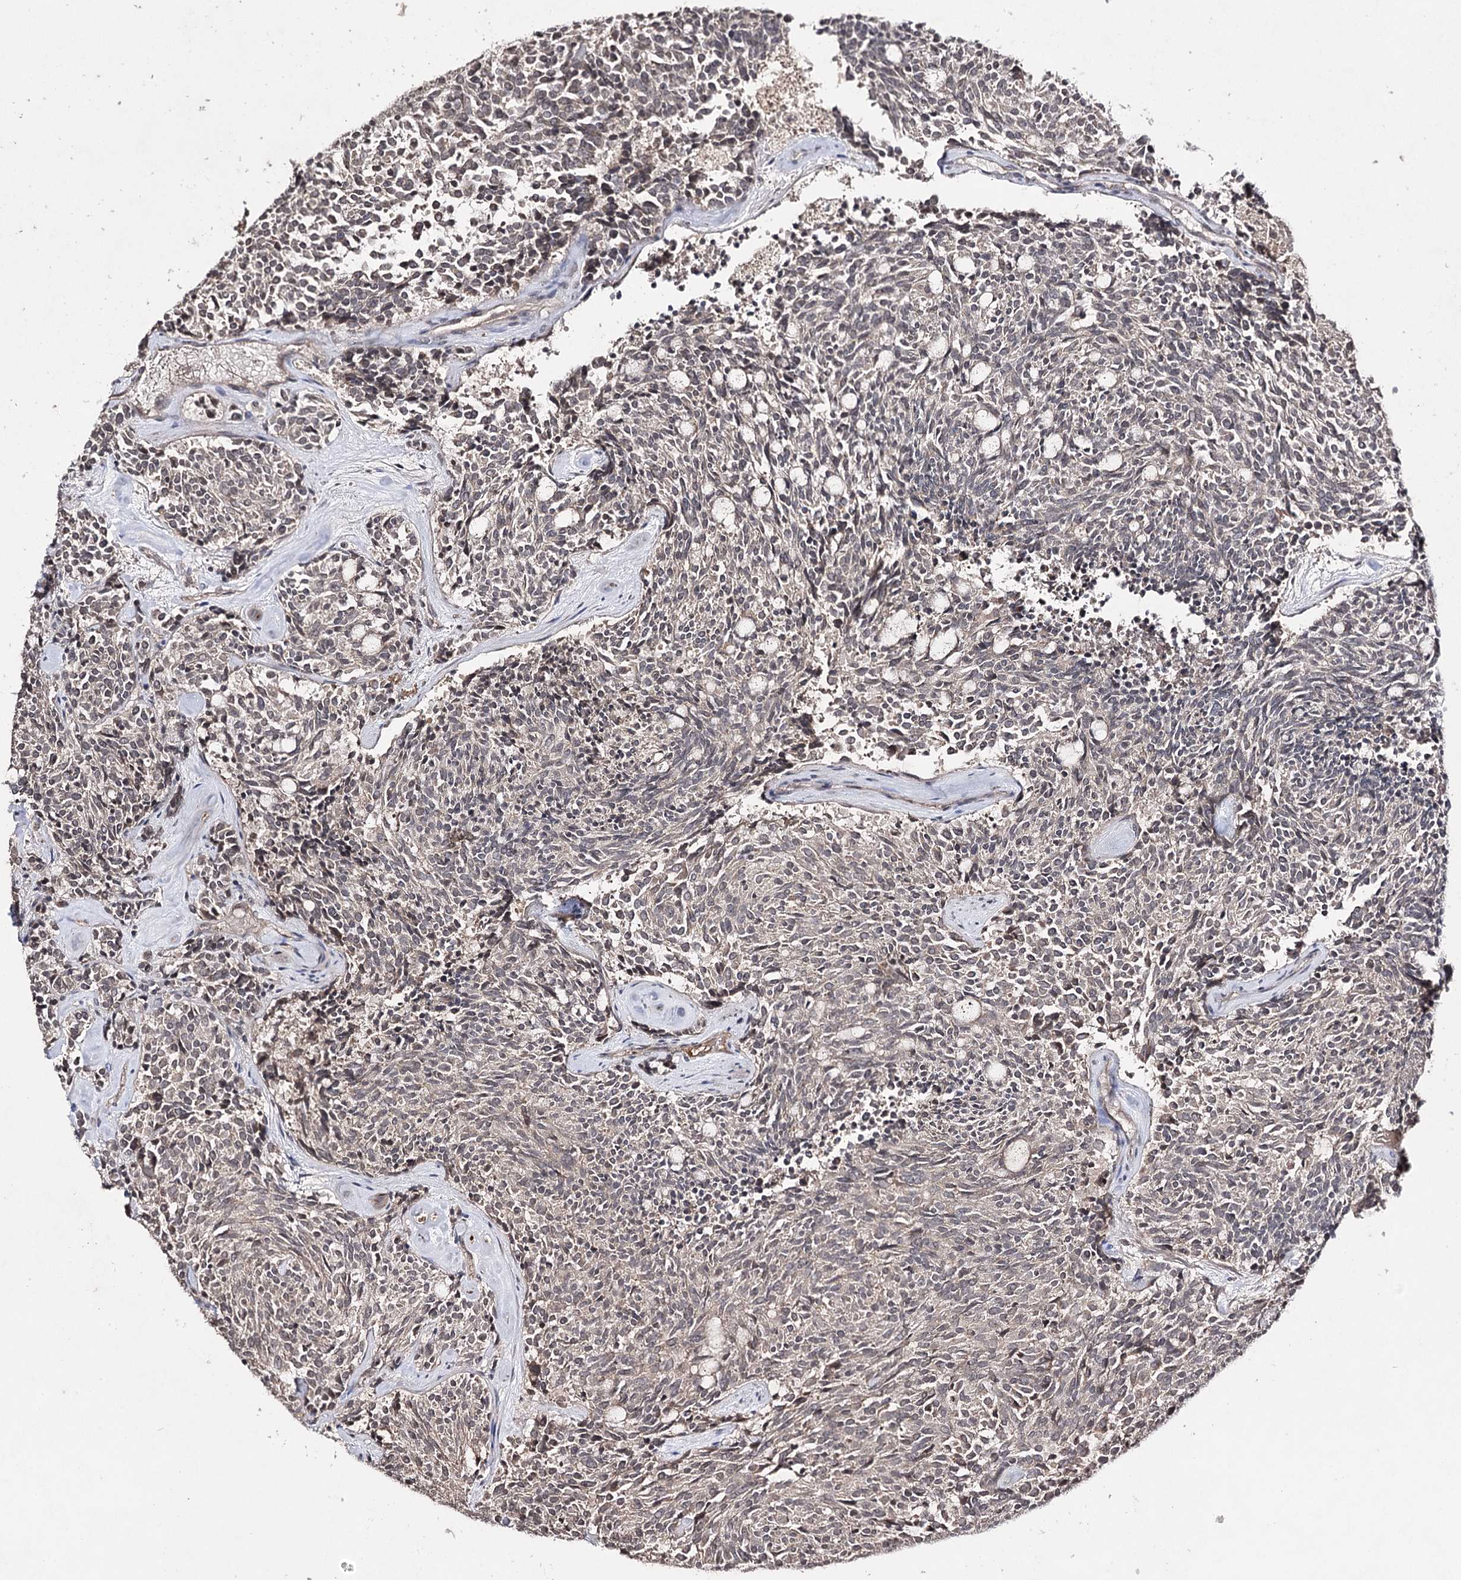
{"staining": {"intensity": "weak", "quantity": "25%-75%", "location": "cytoplasmic/membranous"}, "tissue": "carcinoid", "cell_type": "Tumor cells", "image_type": "cancer", "snomed": [{"axis": "morphology", "description": "Carcinoid, malignant, NOS"}, {"axis": "topography", "description": "Pancreas"}], "caption": "Tumor cells display weak cytoplasmic/membranous expression in approximately 25%-75% of cells in carcinoid.", "gene": "SYNGR3", "patient": {"sex": "female", "age": 54}}